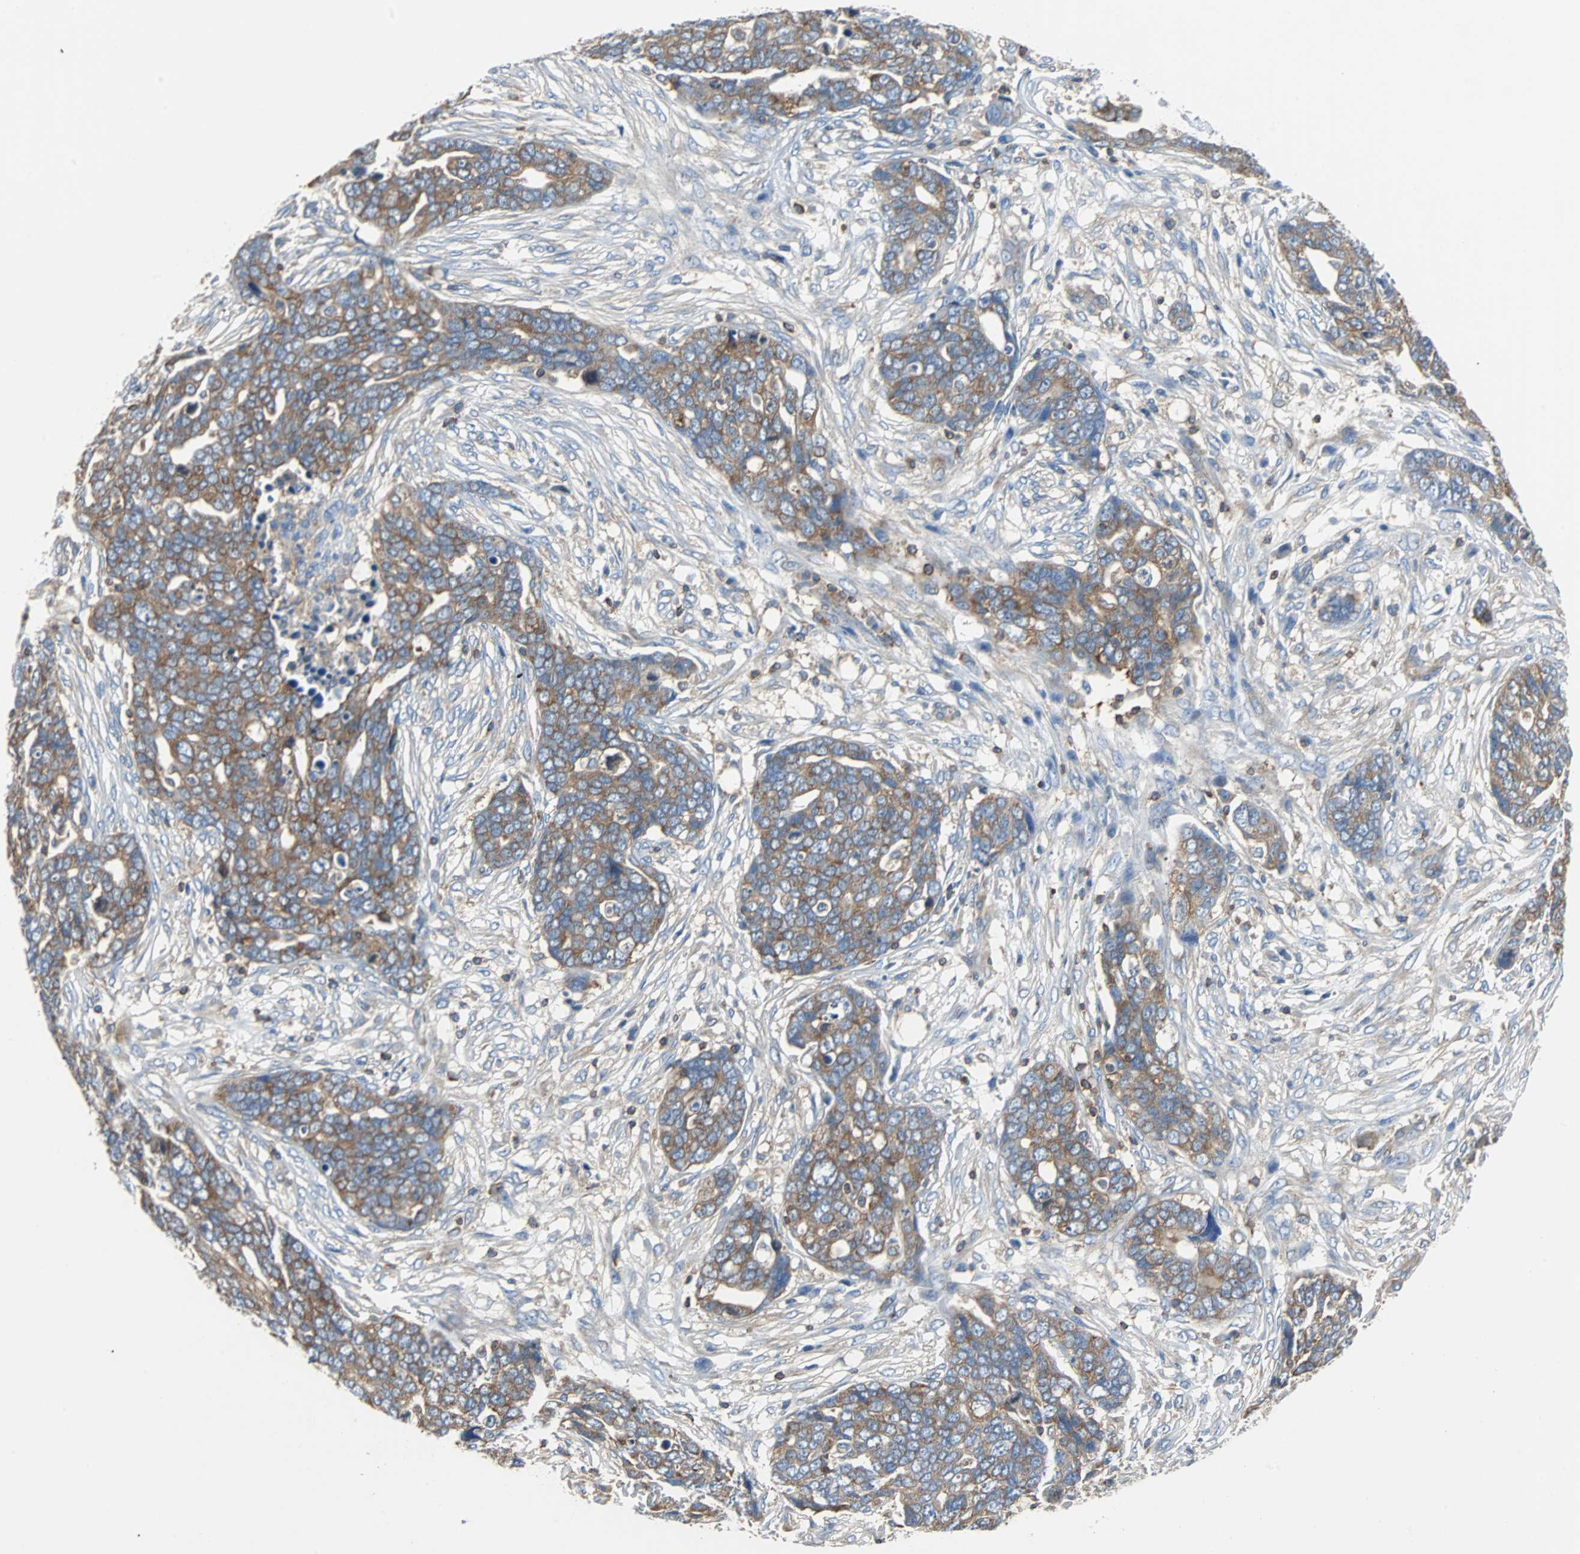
{"staining": {"intensity": "moderate", "quantity": ">75%", "location": "cytoplasmic/membranous"}, "tissue": "ovarian cancer", "cell_type": "Tumor cells", "image_type": "cancer", "snomed": [{"axis": "morphology", "description": "Normal tissue, NOS"}, {"axis": "morphology", "description": "Cystadenocarcinoma, serous, NOS"}, {"axis": "topography", "description": "Fallopian tube"}, {"axis": "topography", "description": "Ovary"}], "caption": "DAB immunohistochemical staining of human ovarian cancer displays moderate cytoplasmic/membranous protein expression in approximately >75% of tumor cells.", "gene": "TSC22D4", "patient": {"sex": "female", "age": 56}}